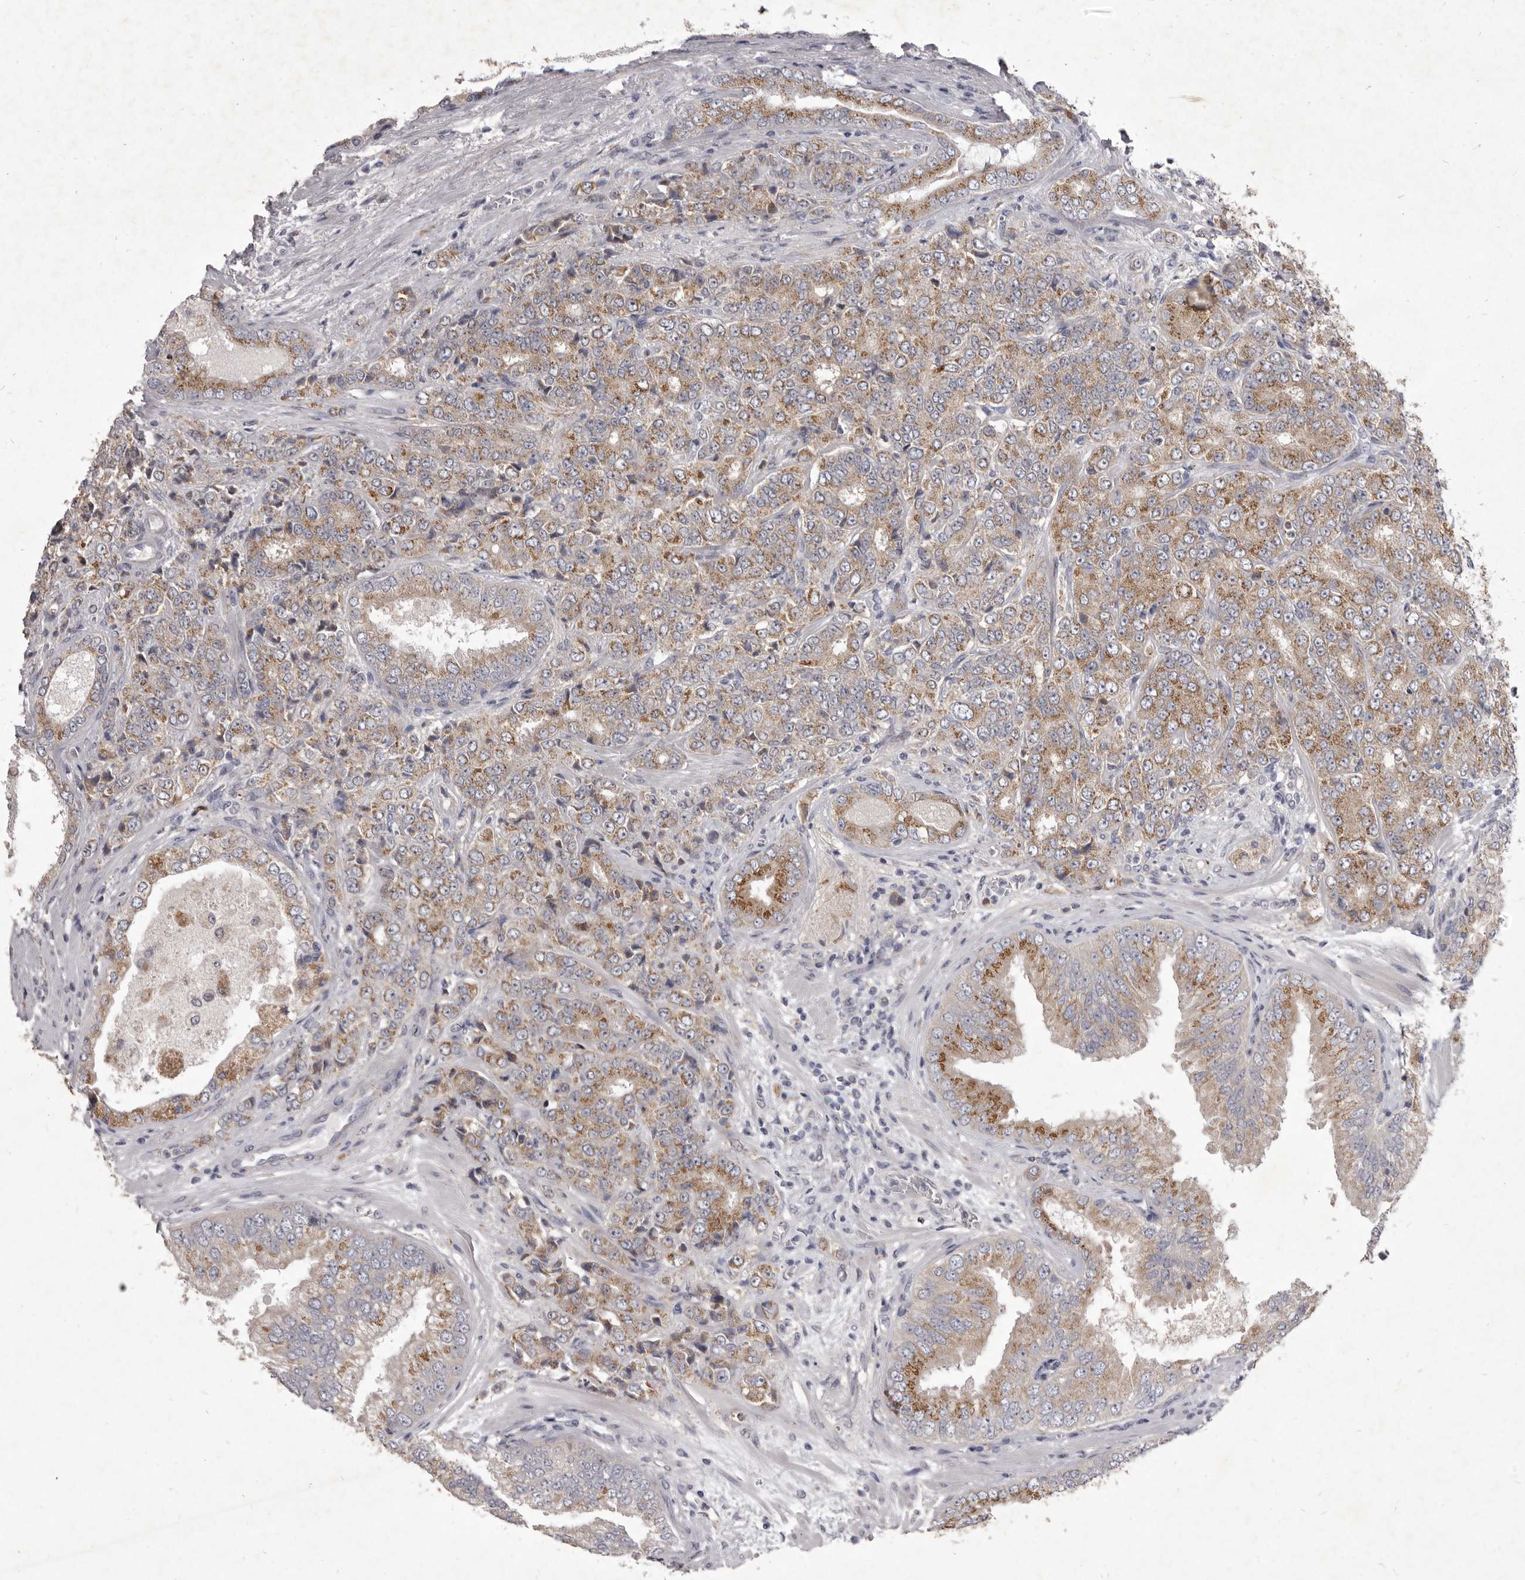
{"staining": {"intensity": "moderate", "quantity": ">75%", "location": "cytoplasmic/membranous"}, "tissue": "prostate cancer", "cell_type": "Tumor cells", "image_type": "cancer", "snomed": [{"axis": "morphology", "description": "Adenocarcinoma, High grade"}, {"axis": "topography", "description": "Prostate"}], "caption": "The image displays staining of prostate adenocarcinoma (high-grade), revealing moderate cytoplasmic/membranous protein positivity (brown color) within tumor cells.", "gene": "P2RX6", "patient": {"sex": "male", "age": 58}}